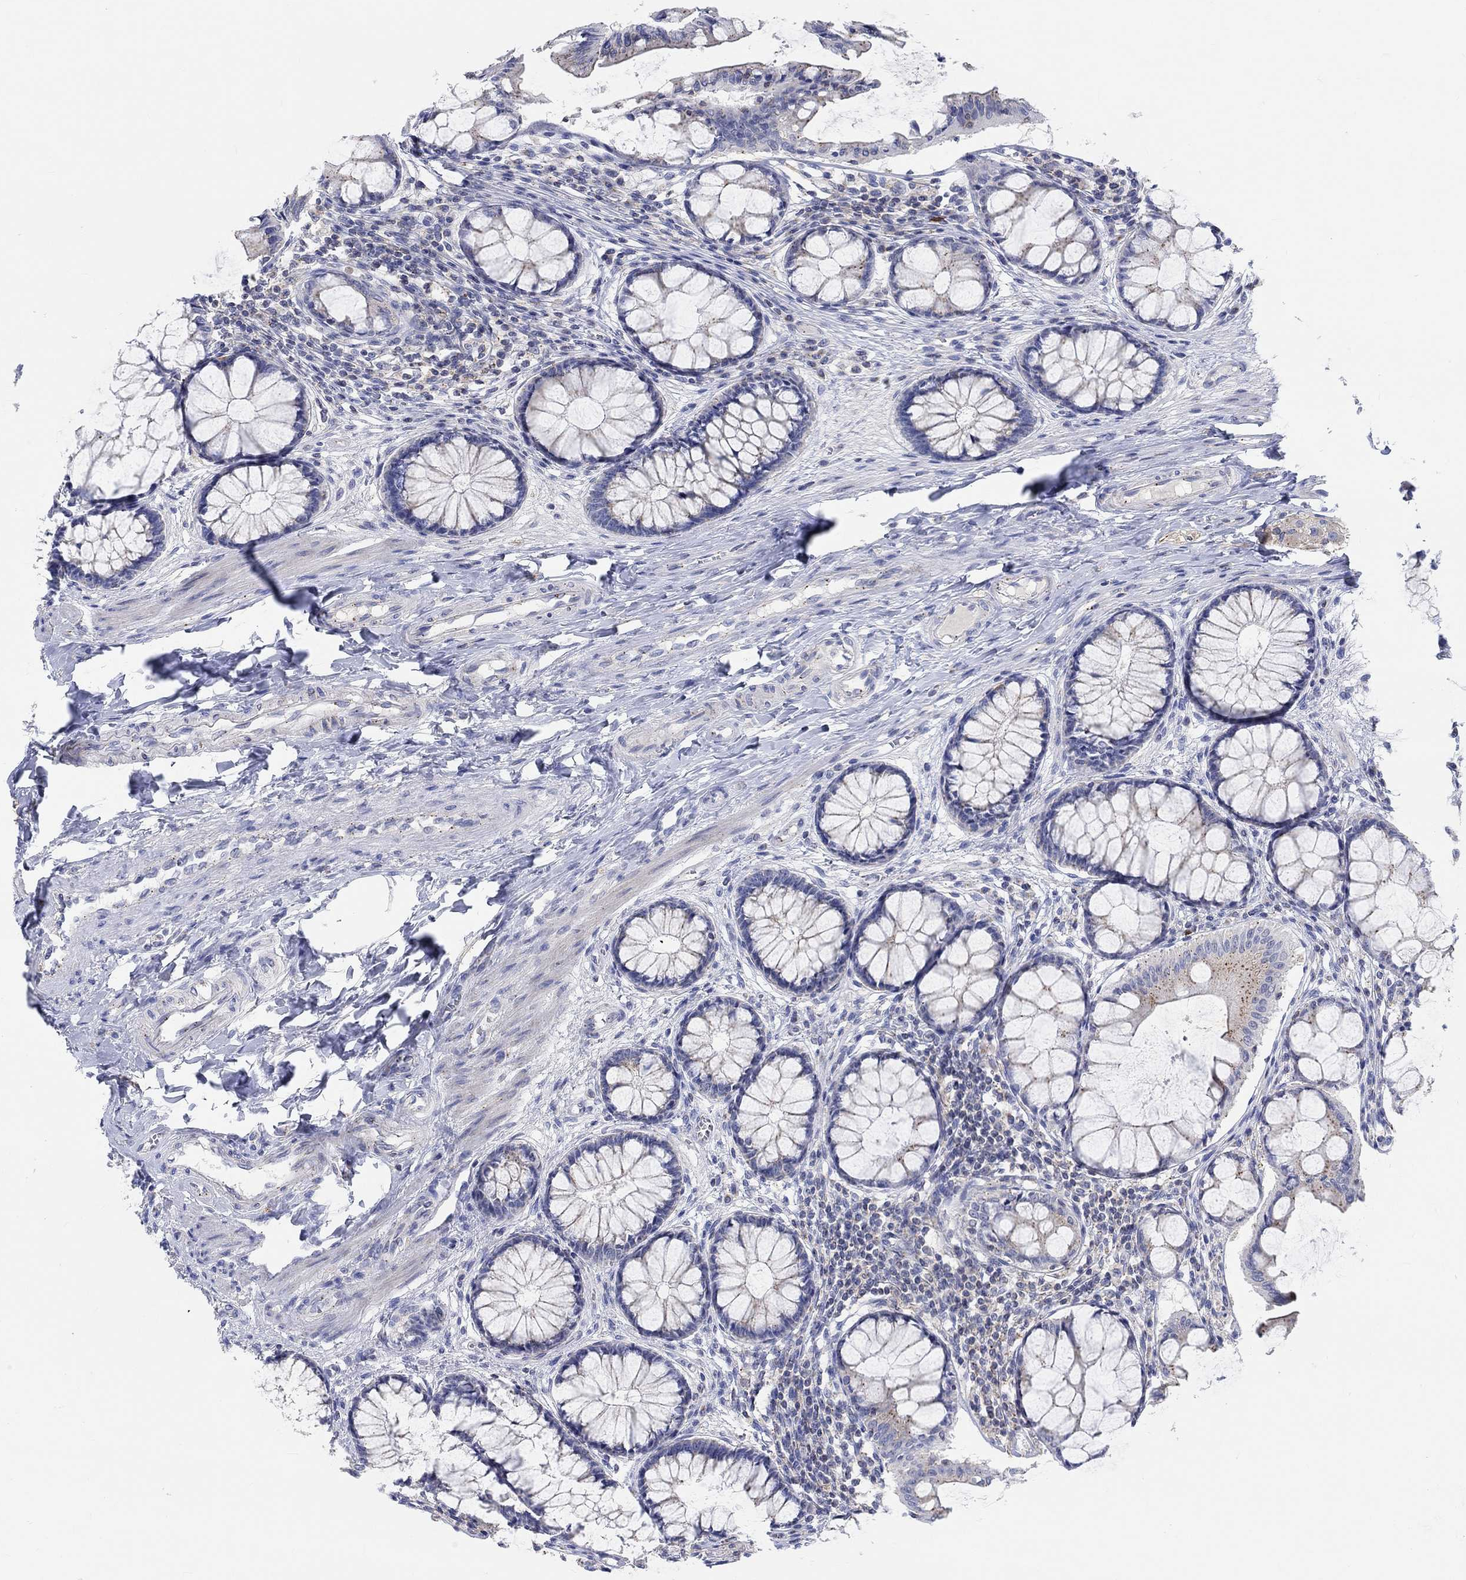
{"staining": {"intensity": "negative", "quantity": "none", "location": "none"}, "tissue": "colon", "cell_type": "Endothelial cells", "image_type": "normal", "snomed": [{"axis": "morphology", "description": "Normal tissue, NOS"}, {"axis": "topography", "description": "Colon"}], "caption": "High power microscopy image of an immunohistochemistry micrograph of normal colon, revealing no significant staining in endothelial cells. The staining was performed using DAB (3,3'-diaminobenzidine) to visualize the protein expression in brown, while the nuclei were stained in blue with hematoxylin (Magnification: 20x).", "gene": "NAV3", "patient": {"sex": "female", "age": 65}}